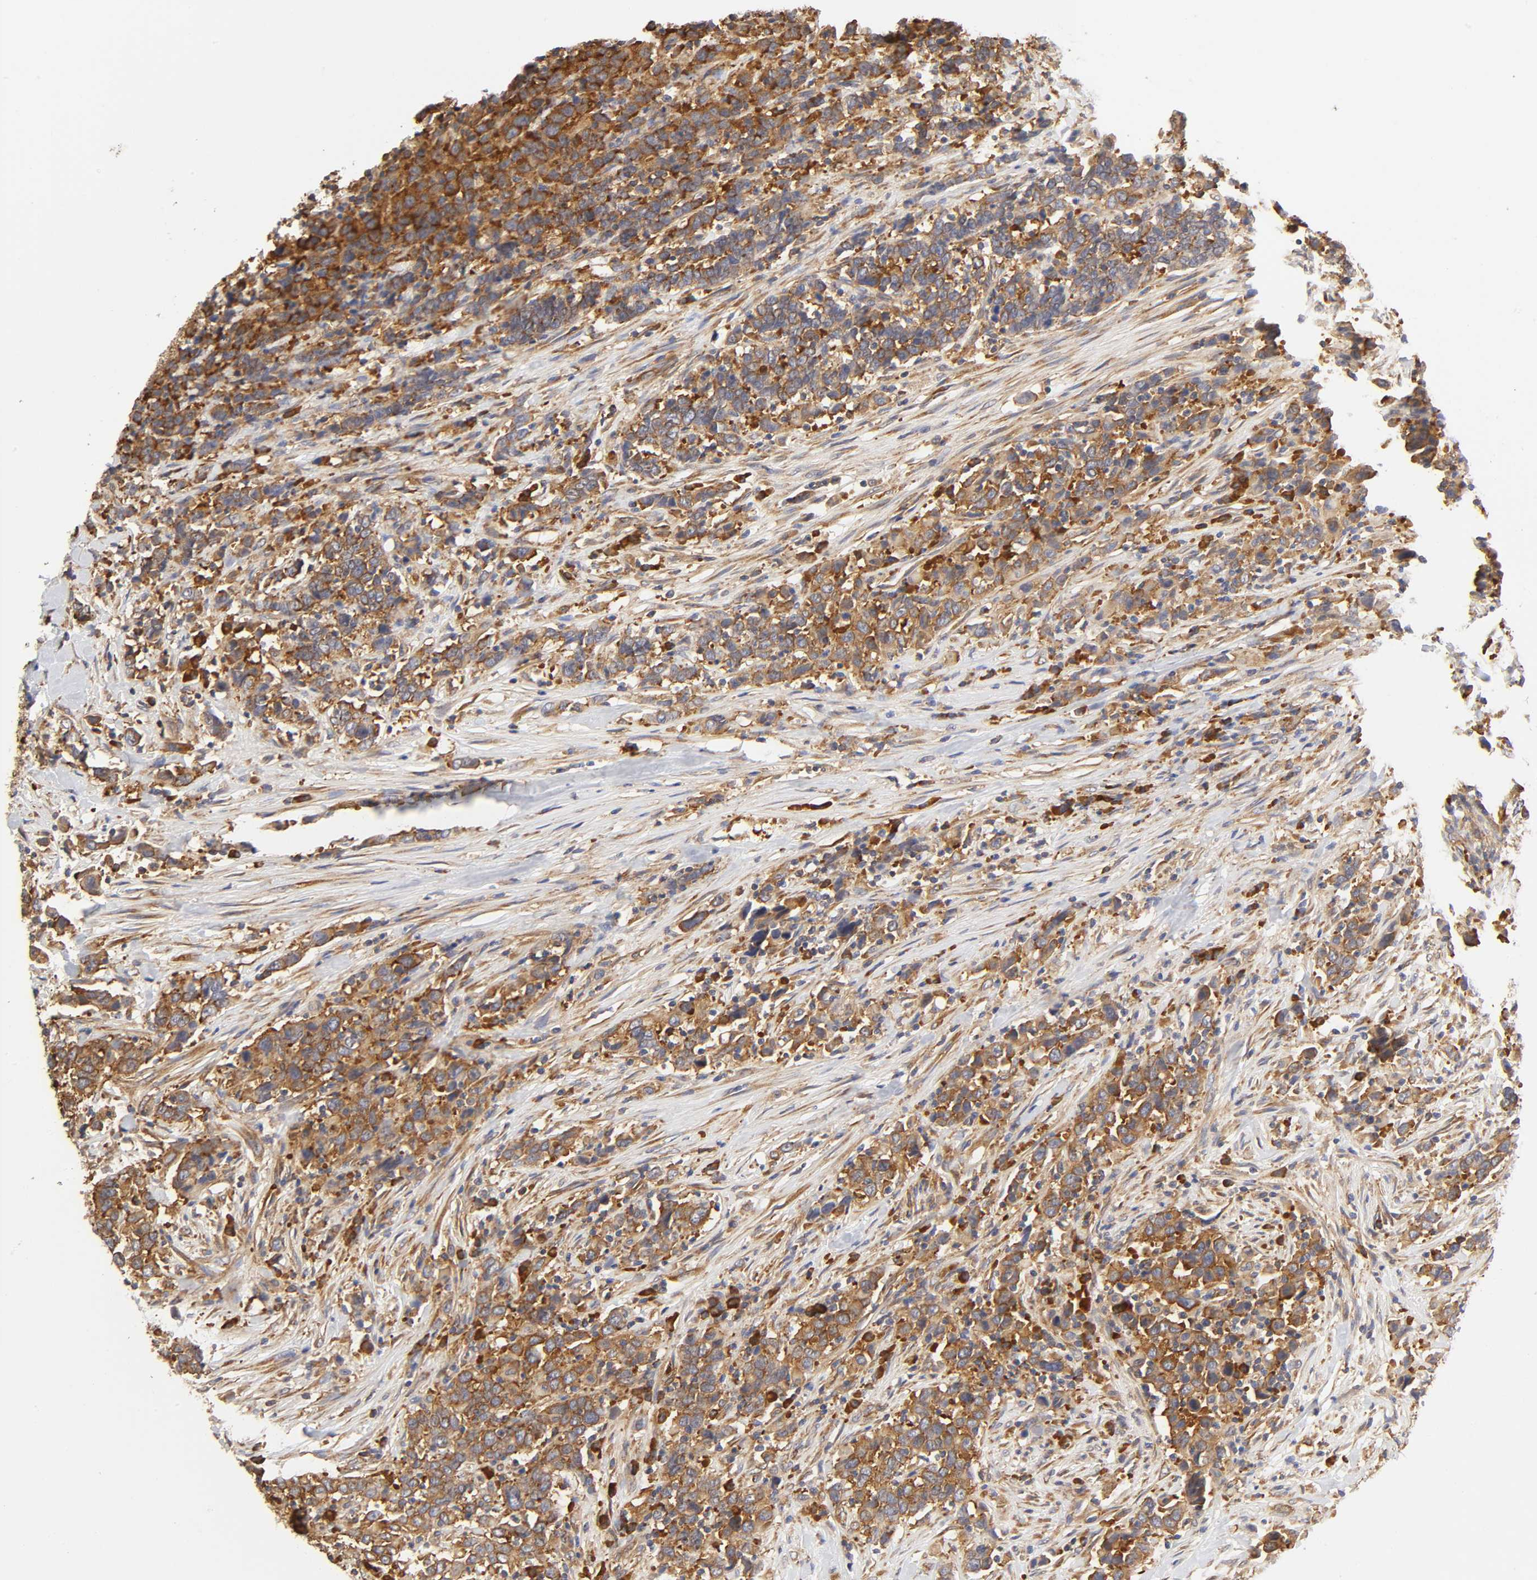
{"staining": {"intensity": "strong", "quantity": ">75%", "location": "cytoplasmic/membranous"}, "tissue": "urothelial cancer", "cell_type": "Tumor cells", "image_type": "cancer", "snomed": [{"axis": "morphology", "description": "Urothelial carcinoma, High grade"}, {"axis": "topography", "description": "Urinary bladder"}], "caption": "IHC micrograph of neoplastic tissue: human urothelial cancer stained using IHC shows high levels of strong protein expression localized specifically in the cytoplasmic/membranous of tumor cells, appearing as a cytoplasmic/membranous brown color.", "gene": "RPL14", "patient": {"sex": "male", "age": 61}}